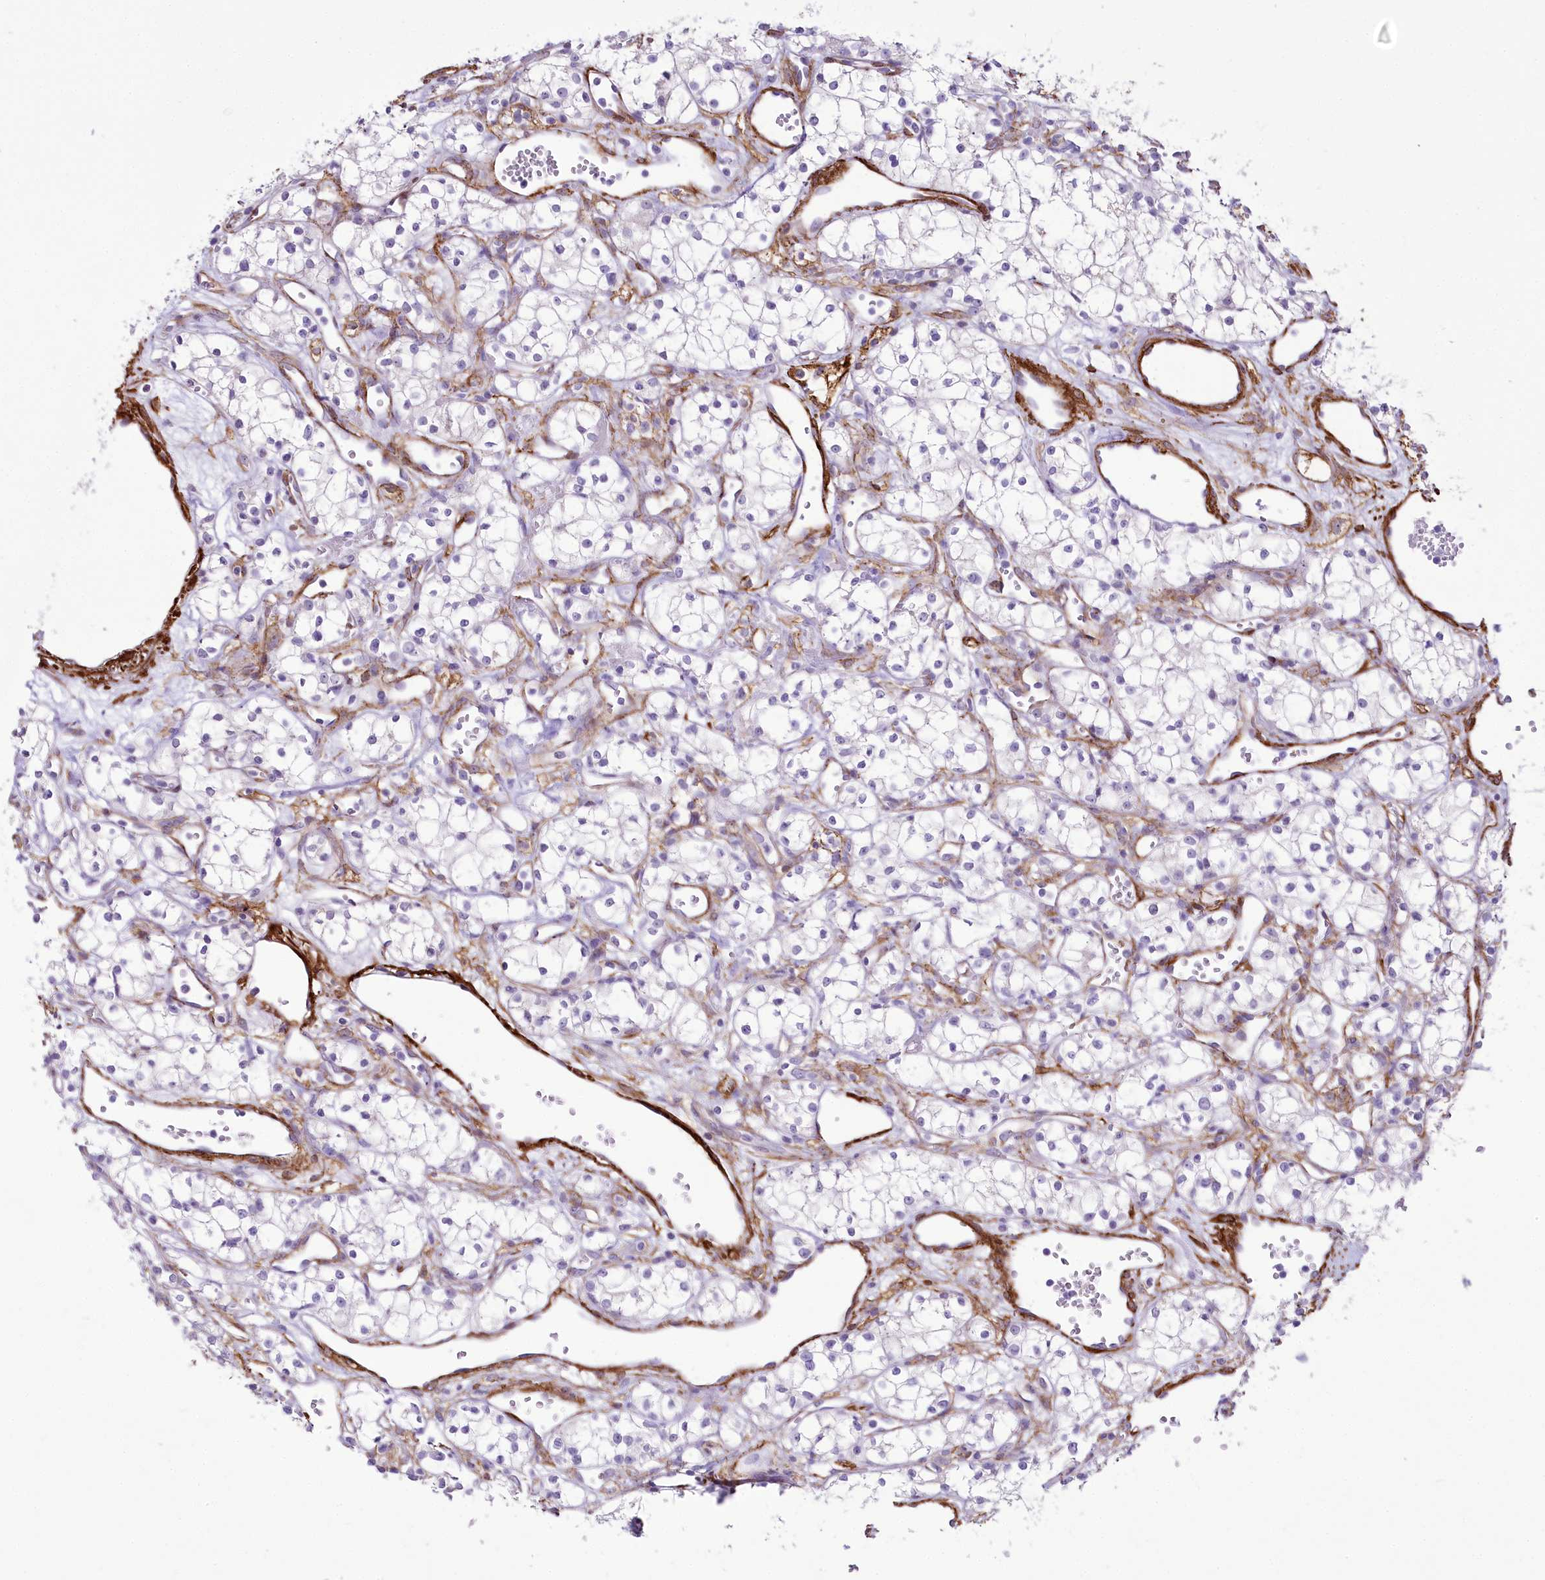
{"staining": {"intensity": "negative", "quantity": "none", "location": "none"}, "tissue": "renal cancer", "cell_type": "Tumor cells", "image_type": "cancer", "snomed": [{"axis": "morphology", "description": "Adenocarcinoma, NOS"}, {"axis": "topography", "description": "Kidney"}], "caption": "IHC of human renal cancer (adenocarcinoma) shows no positivity in tumor cells.", "gene": "SYNPO2", "patient": {"sex": "male", "age": 59}}